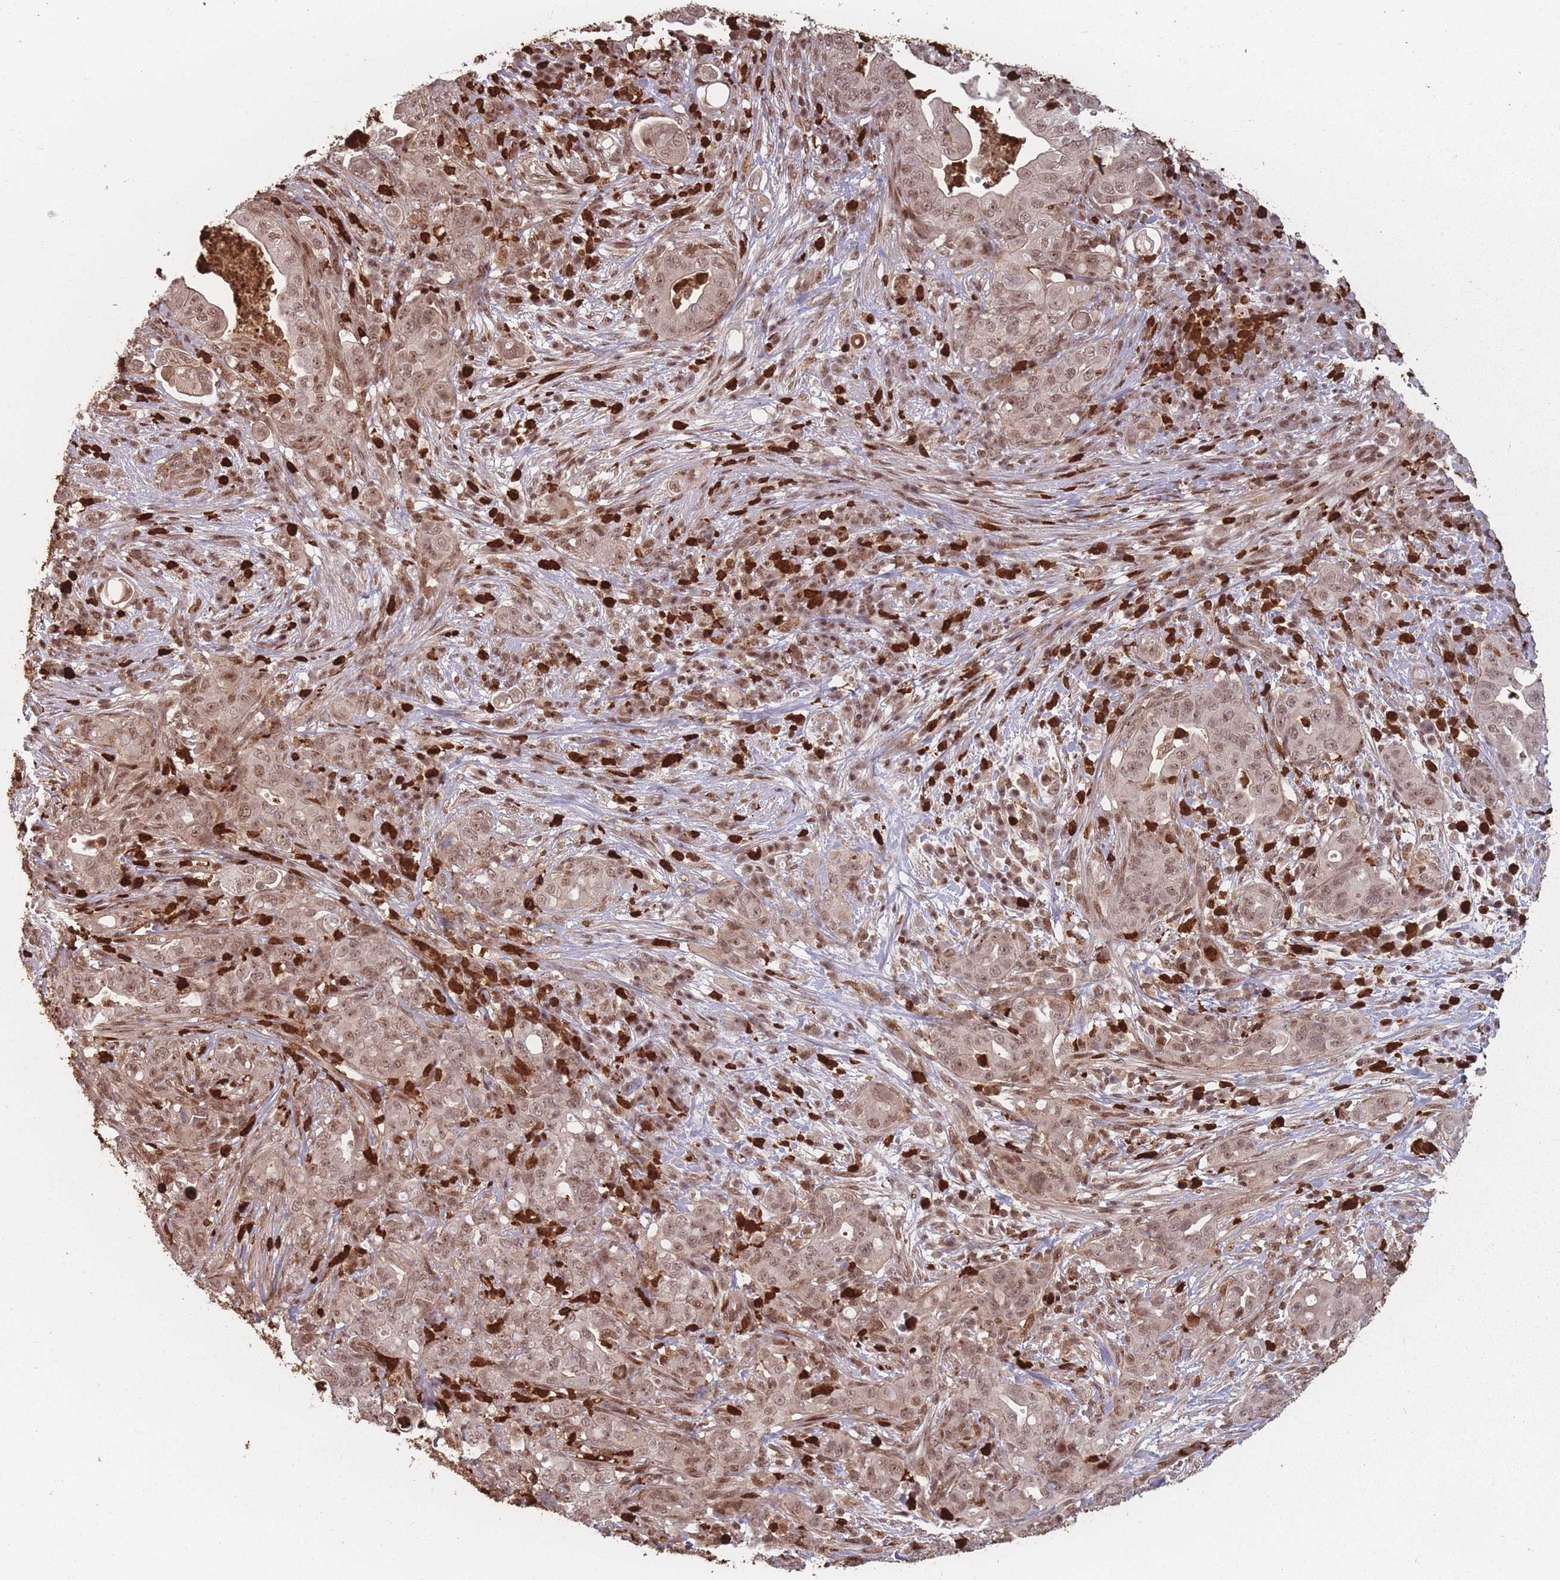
{"staining": {"intensity": "moderate", "quantity": ">75%", "location": "nuclear"}, "tissue": "pancreatic cancer", "cell_type": "Tumor cells", "image_type": "cancer", "snomed": [{"axis": "morphology", "description": "Normal tissue, NOS"}, {"axis": "morphology", "description": "Adenocarcinoma, NOS"}, {"axis": "topography", "description": "Lymph node"}, {"axis": "topography", "description": "Pancreas"}], "caption": "Immunohistochemistry (IHC) (DAB (3,3'-diaminobenzidine)) staining of human pancreatic cancer demonstrates moderate nuclear protein expression in approximately >75% of tumor cells. Using DAB (brown) and hematoxylin (blue) stains, captured at high magnification using brightfield microscopy.", "gene": "WDR55", "patient": {"sex": "female", "age": 67}}